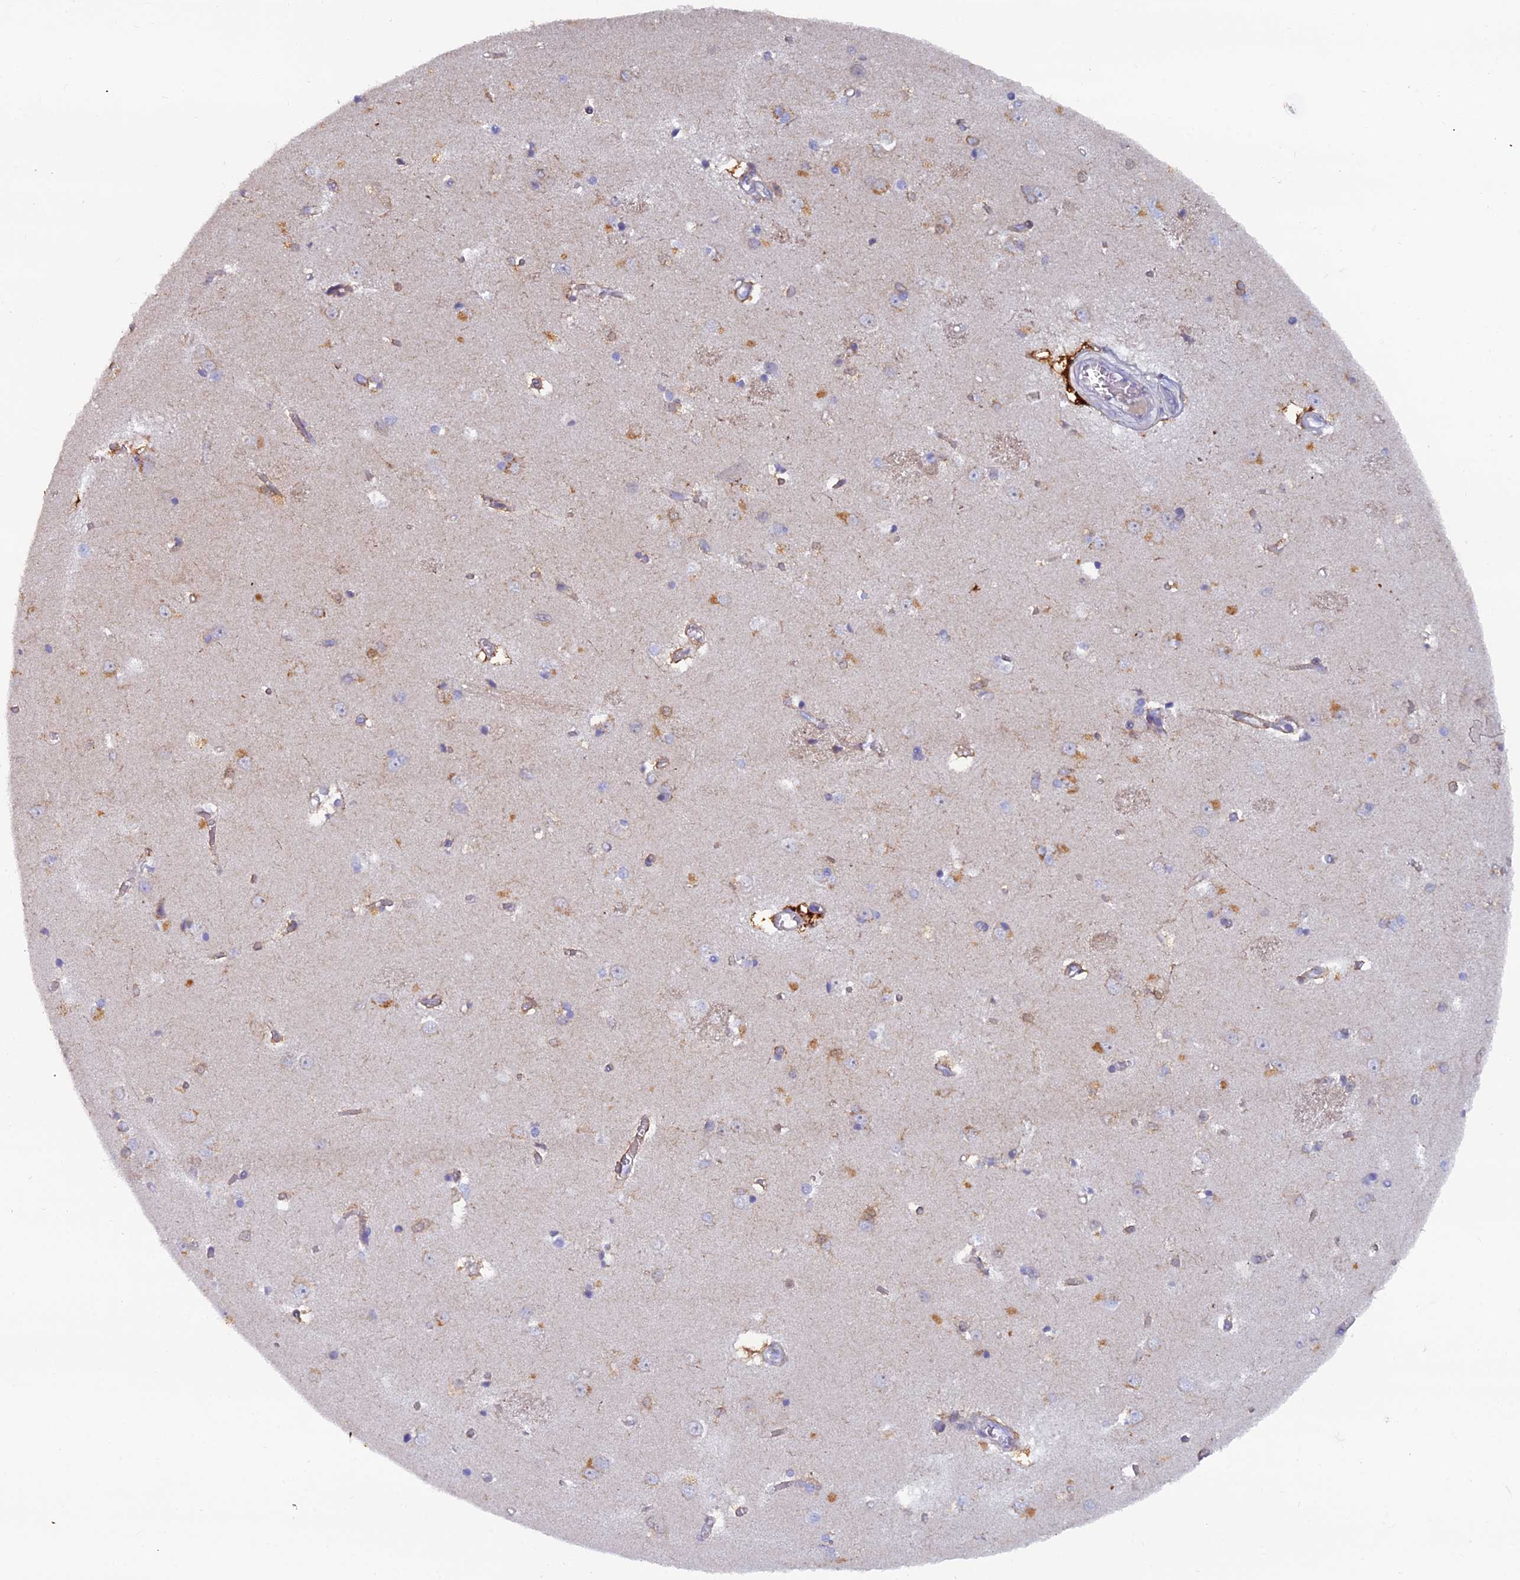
{"staining": {"intensity": "moderate", "quantity": "25%-75%", "location": "cytoplasmic/membranous"}, "tissue": "caudate", "cell_type": "Glial cells", "image_type": "normal", "snomed": [{"axis": "morphology", "description": "Normal tissue, NOS"}, {"axis": "topography", "description": "Lateral ventricle wall"}], "caption": "Caudate stained for a protein (brown) shows moderate cytoplasmic/membranous positive expression in approximately 25%-75% of glial cells.", "gene": "B9D2", "patient": {"sex": "male", "age": 37}}